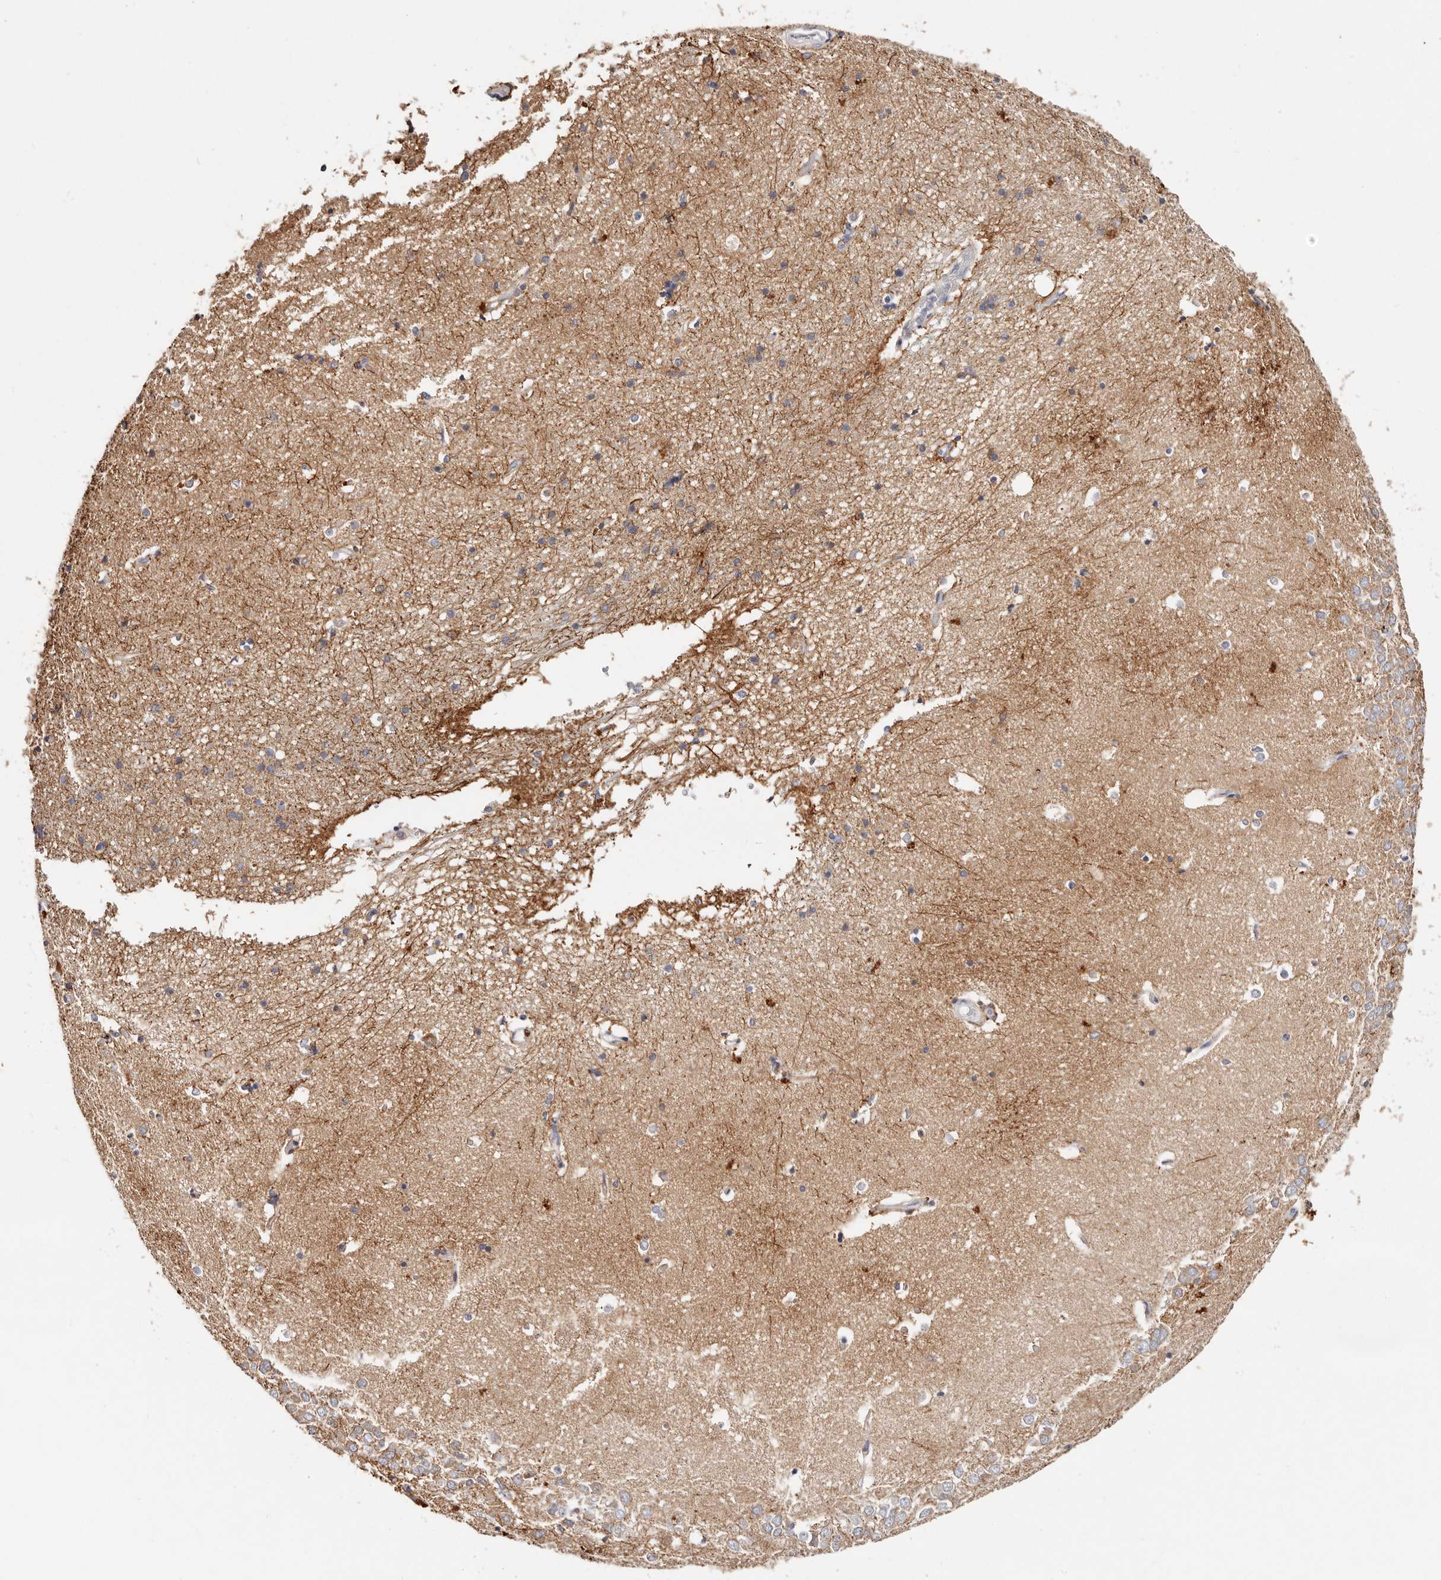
{"staining": {"intensity": "moderate", "quantity": "<25%", "location": "cytoplasmic/membranous"}, "tissue": "hippocampus", "cell_type": "Glial cells", "image_type": "normal", "snomed": [{"axis": "morphology", "description": "Normal tissue, NOS"}, {"axis": "topography", "description": "Hippocampus"}], "caption": "Moderate cytoplasmic/membranous positivity for a protein is appreciated in about <25% of glial cells of unremarkable hippocampus using immunohistochemistry (IHC).", "gene": "VIPAS39", "patient": {"sex": "male", "age": 45}}